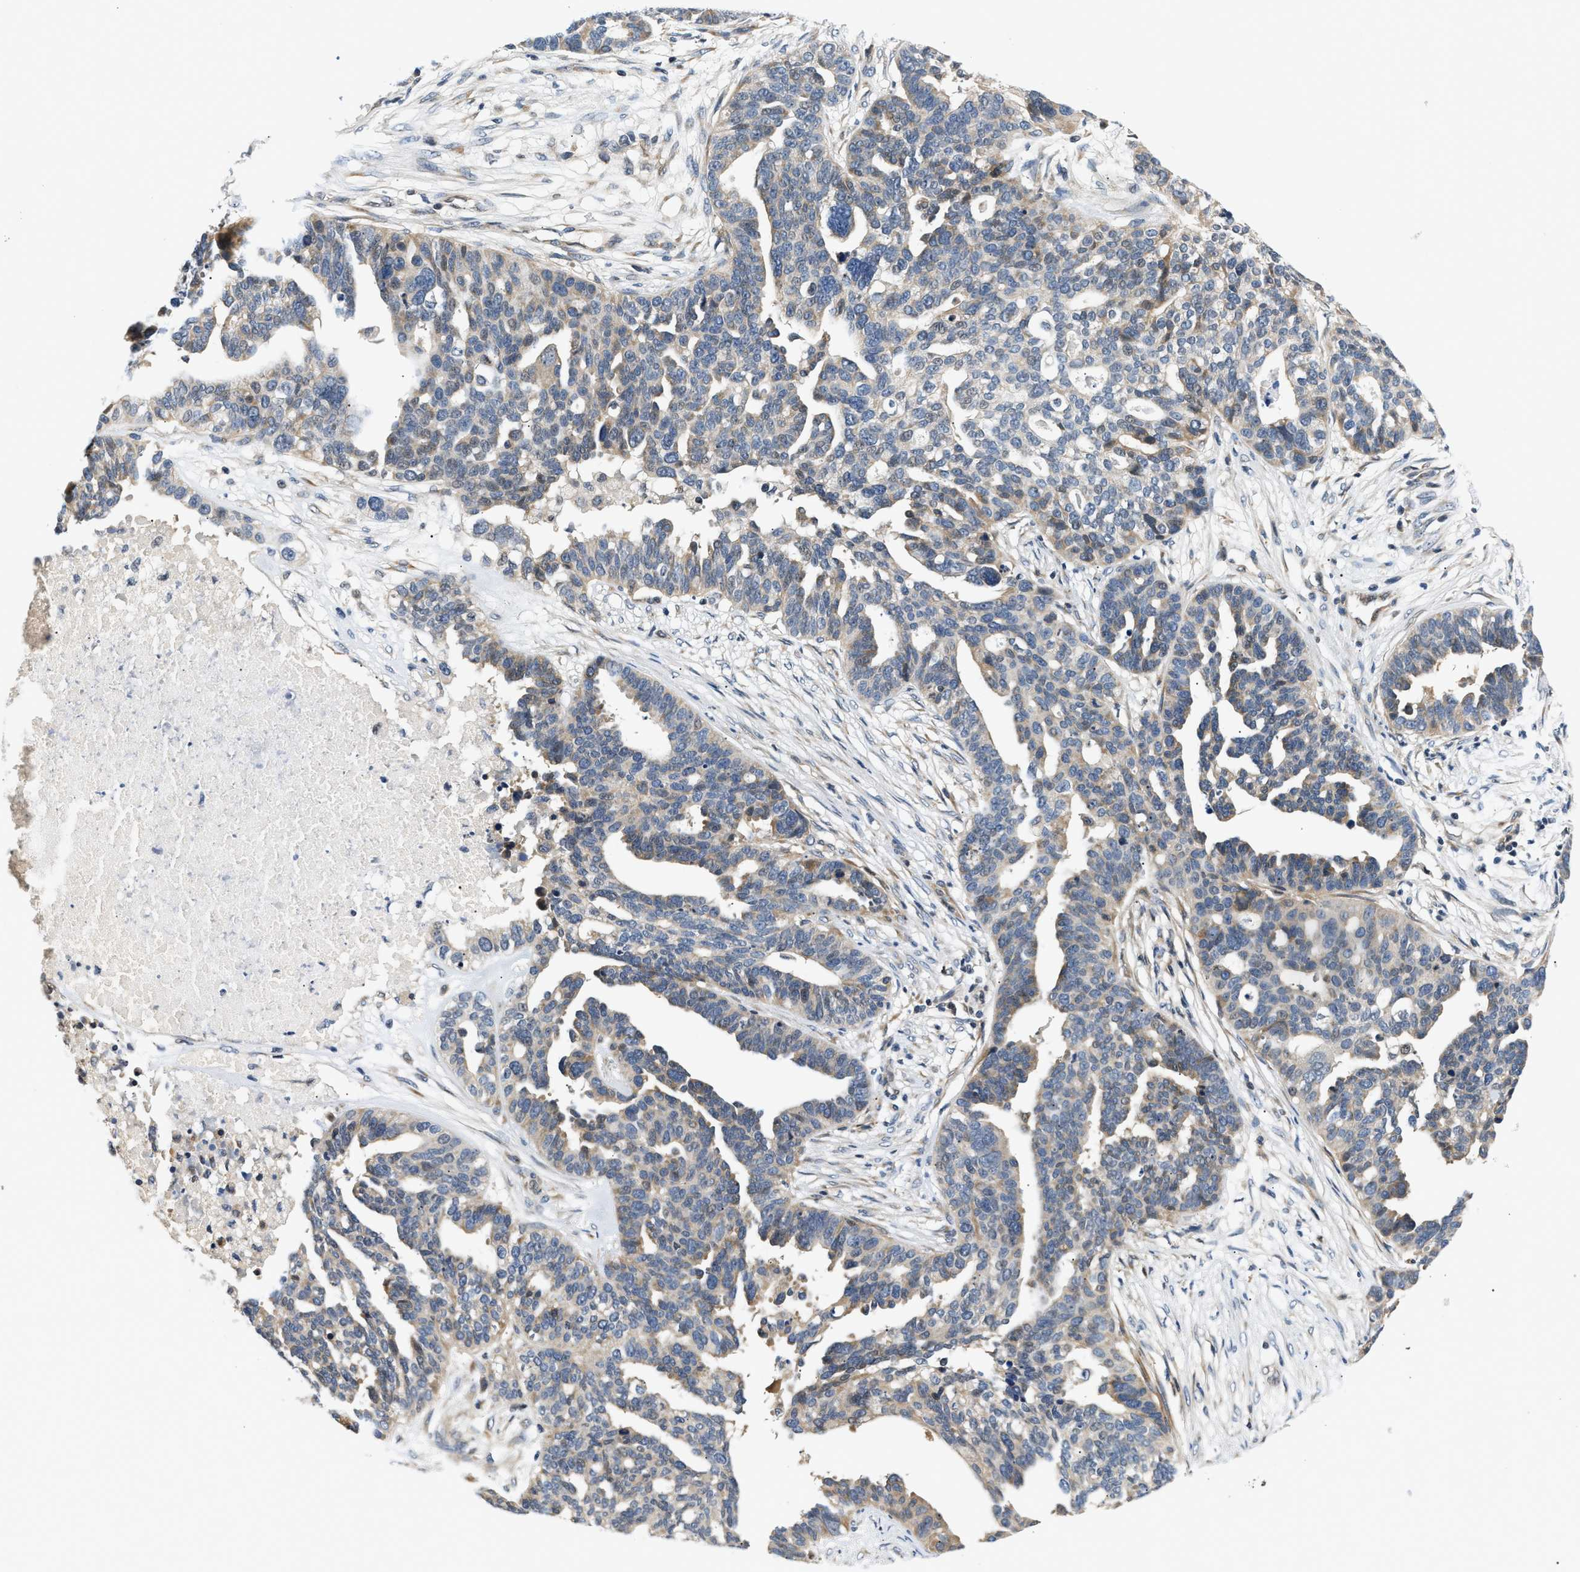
{"staining": {"intensity": "weak", "quantity": "25%-75%", "location": "cytoplasmic/membranous"}, "tissue": "ovarian cancer", "cell_type": "Tumor cells", "image_type": "cancer", "snomed": [{"axis": "morphology", "description": "Cystadenocarcinoma, serous, NOS"}, {"axis": "topography", "description": "Ovary"}], "caption": "Protein staining reveals weak cytoplasmic/membranous expression in approximately 25%-75% of tumor cells in serous cystadenocarcinoma (ovarian).", "gene": "TNIP2", "patient": {"sex": "female", "age": 59}}